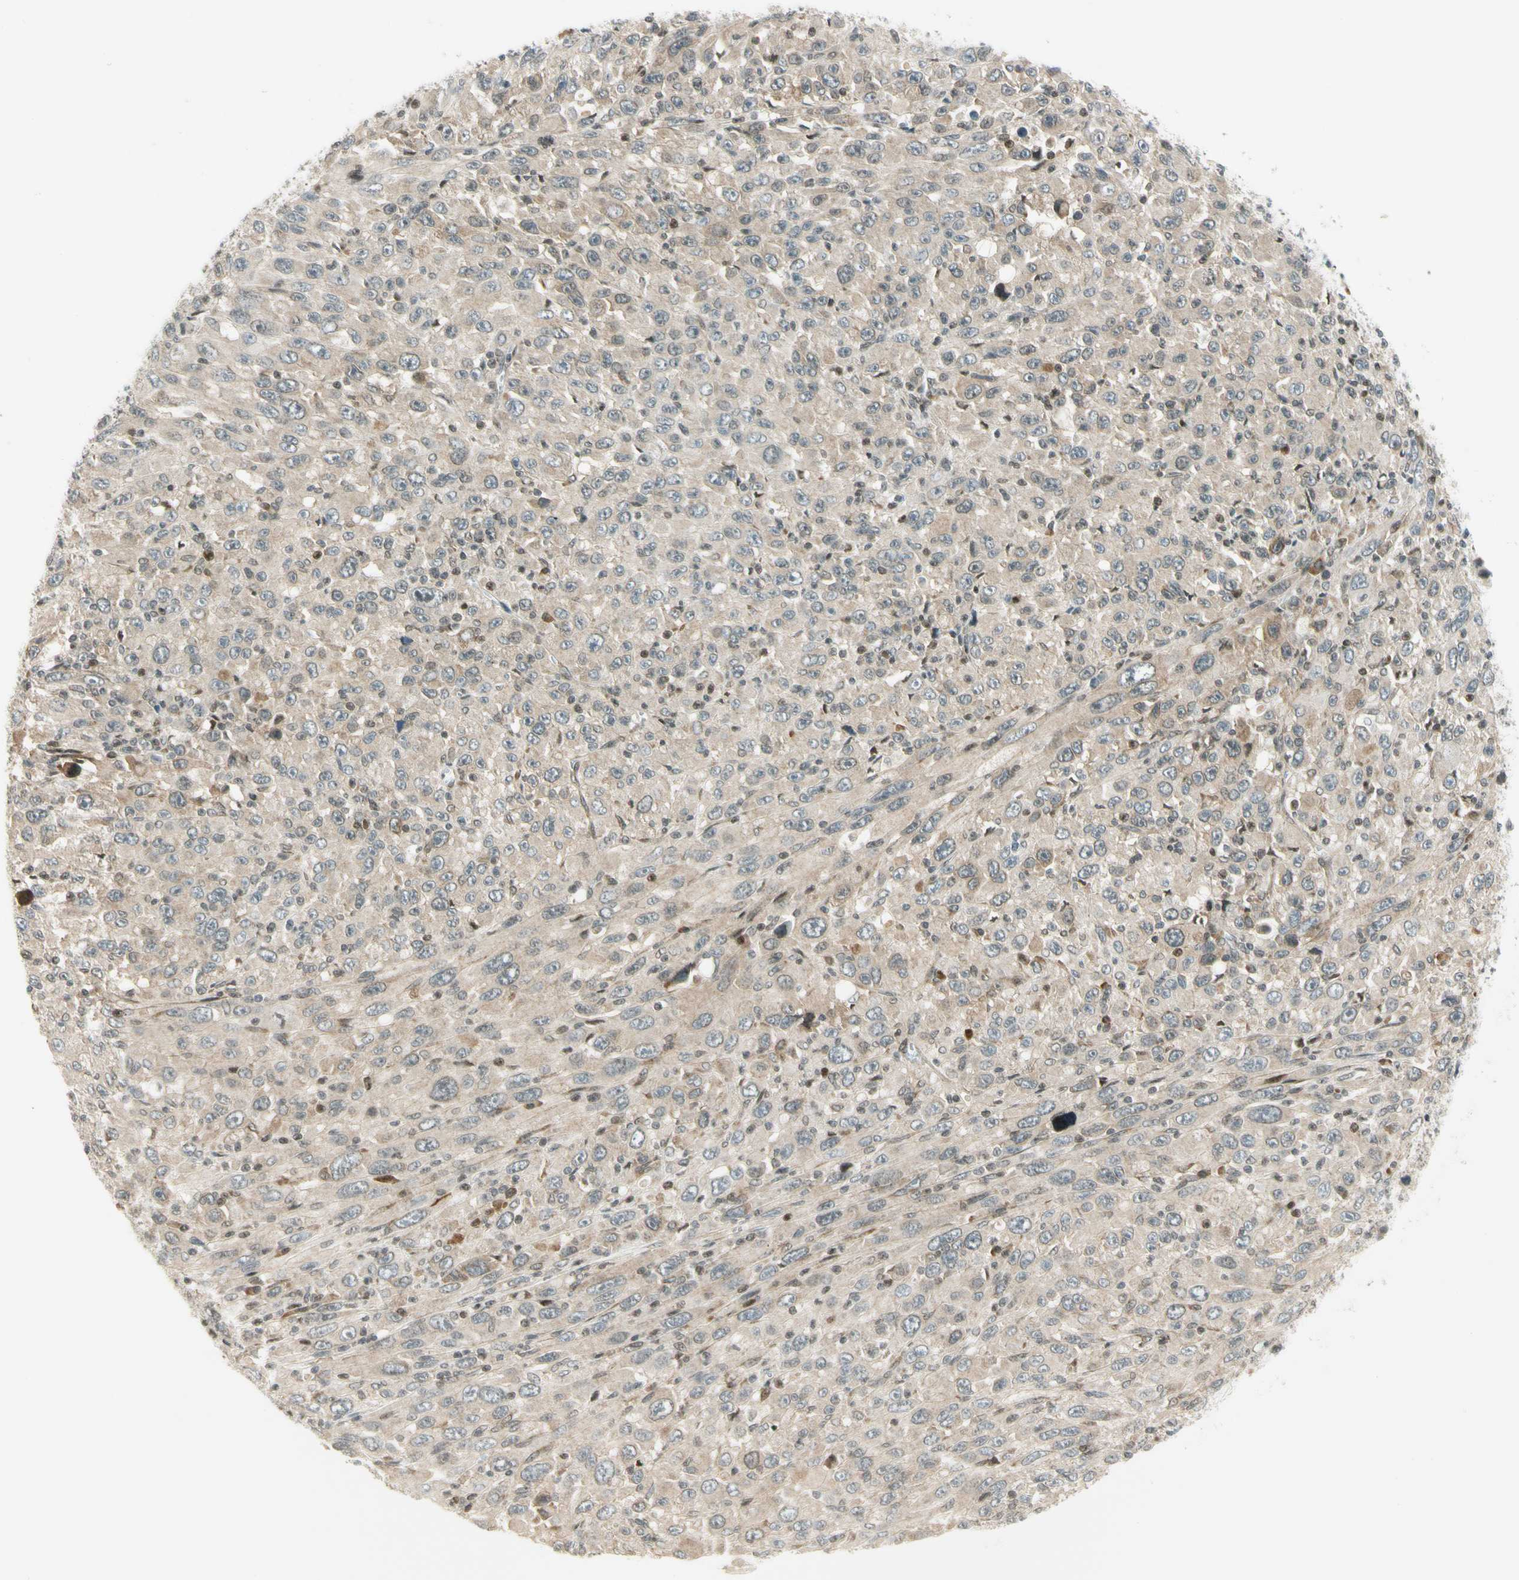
{"staining": {"intensity": "weak", "quantity": ">75%", "location": "cytoplasmic/membranous"}, "tissue": "melanoma", "cell_type": "Tumor cells", "image_type": "cancer", "snomed": [{"axis": "morphology", "description": "Malignant melanoma, Metastatic site"}, {"axis": "topography", "description": "Skin"}], "caption": "Human melanoma stained with a brown dye exhibits weak cytoplasmic/membranous positive staining in approximately >75% of tumor cells.", "gene": "TPT1", "patient": {"sex": "female", "age": 56}}